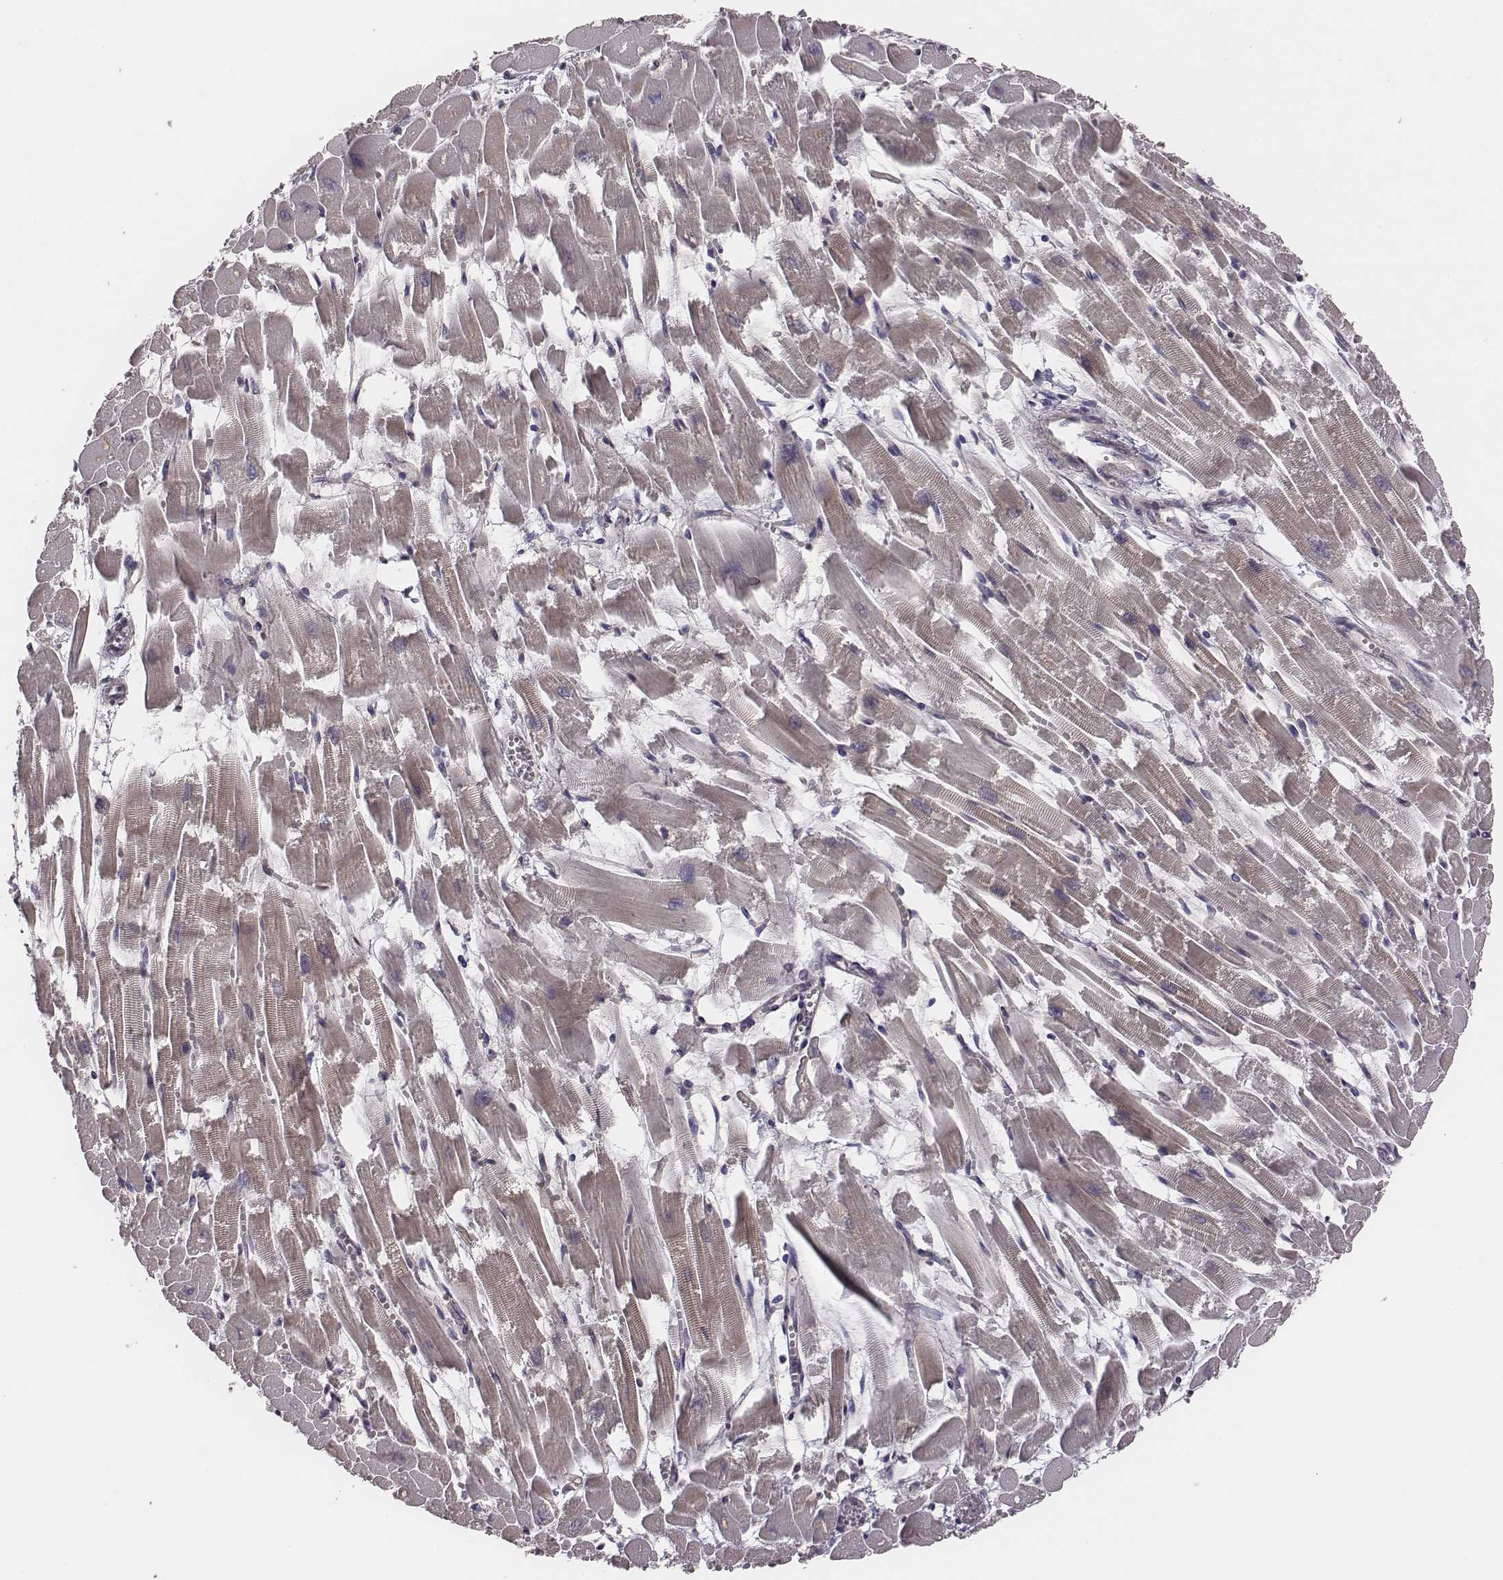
{"staining": {"intensity": "negative", "quantity": "none", "location": "none"}, "tissue": "heart muscle", "cell_type": "Cardiomyocytes", "image_type": "normal", "snomed": [{"axis": "morphology", "description": "Normal tissue, NOS"}, {"axis": "topography", "description": "Heart"}], "caption": "Immunohistochemistry histopathology image of normal heart muscle: human heart muscle stained with DAB displays no significant protein staining in cardiomyocytes.", "gene": "SCARF1", "patient": {"sex": "female", "age": 52}}